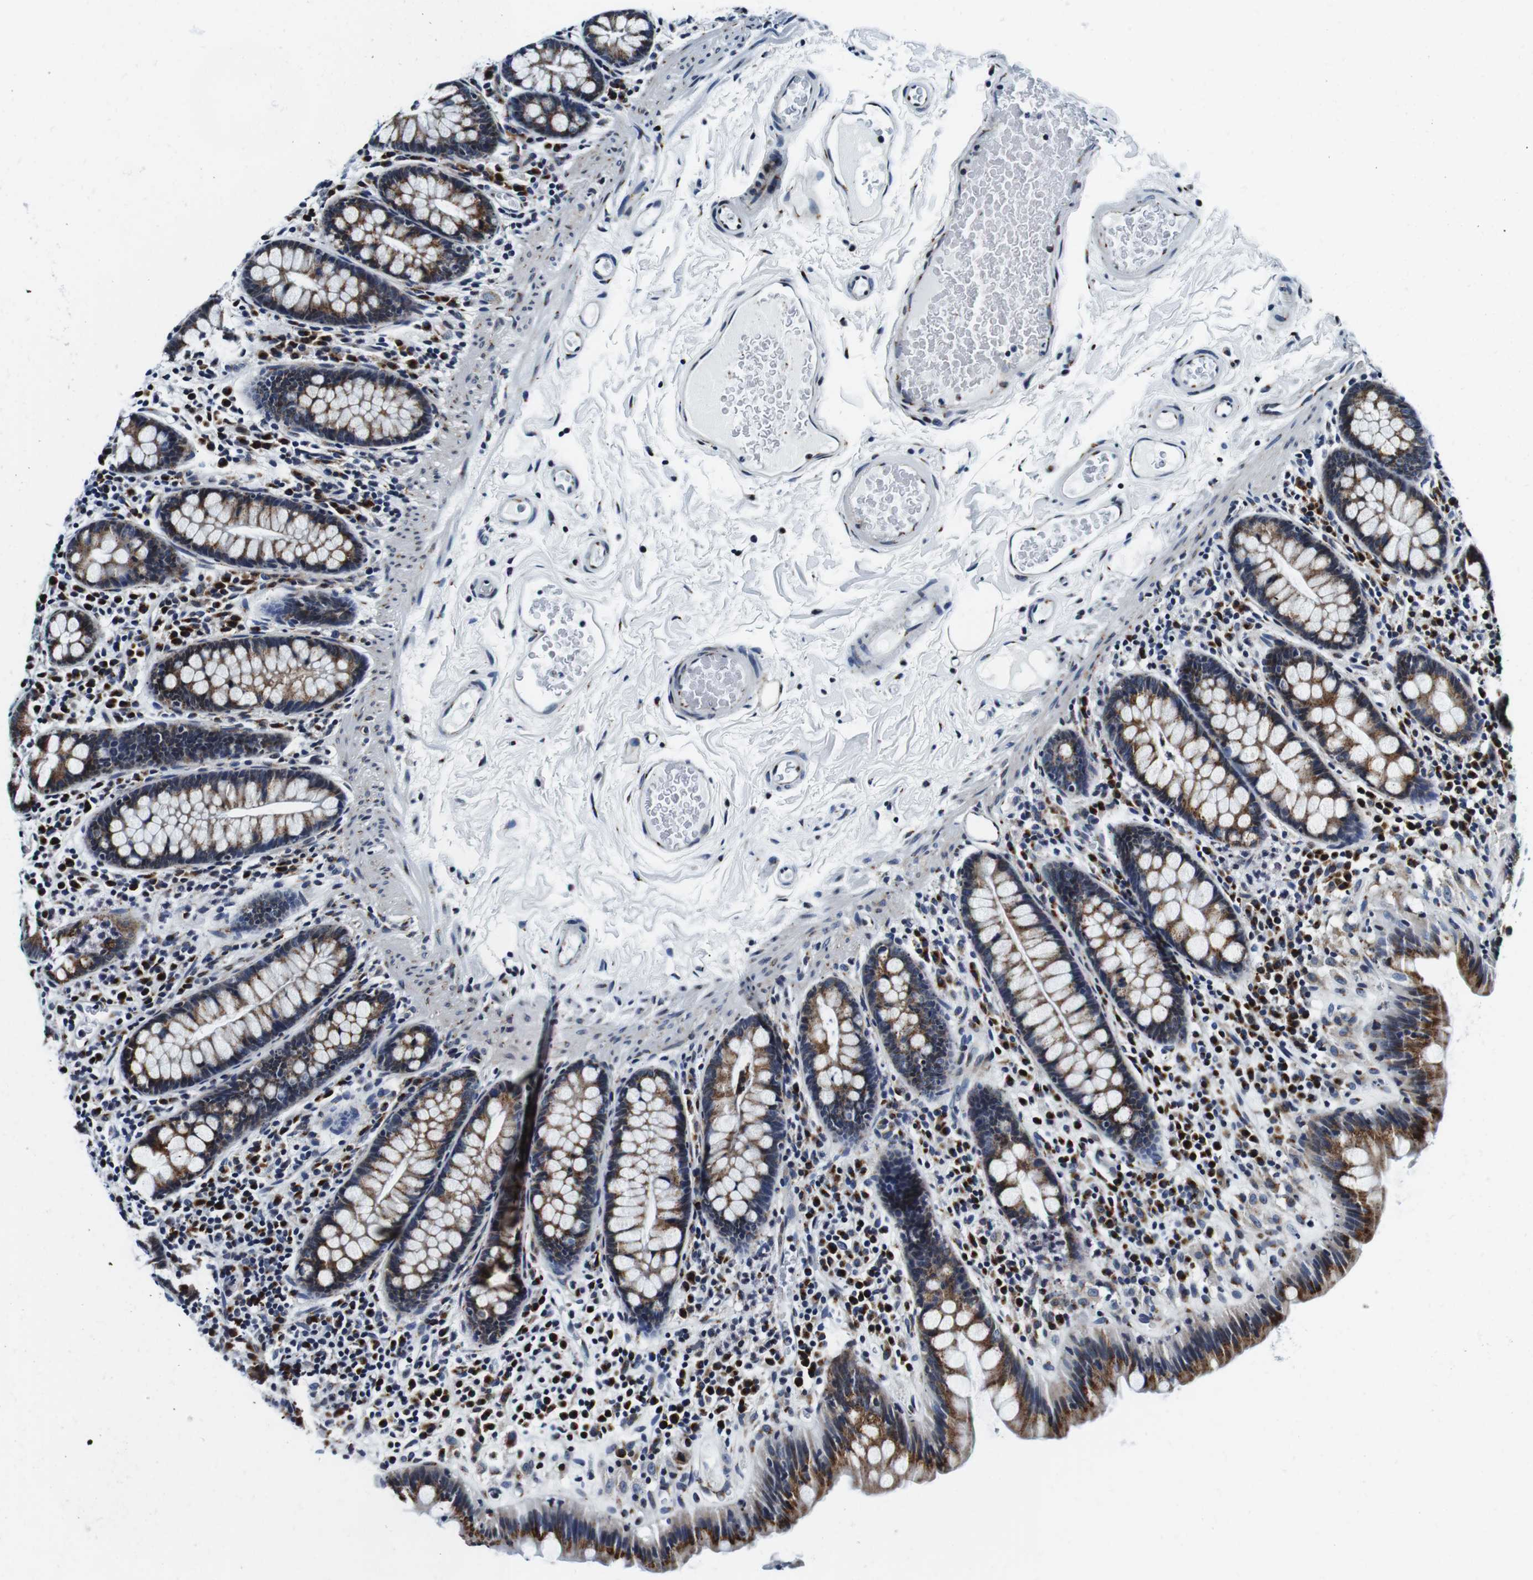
{"staining": {"intensity": "negative", "quantity": "none", "location": "none"}, "tissue": "colon", "cell_type": "Endothelial cells", "image_type": "normal", "snomed": [{"axis": "morphology", "description": "Normal tissue, NOS"}, {"axis": "topography", "description": "Colon"}], "caption": "This photomicrograph is of unremarkable colon stained with immunohistochemistry to label a protein in brown with the nuclei are counter-stained blue. There is no expression in endothelial cells.", "gene": "FAR2", "patient": {"sex": "female", "age": 80}}